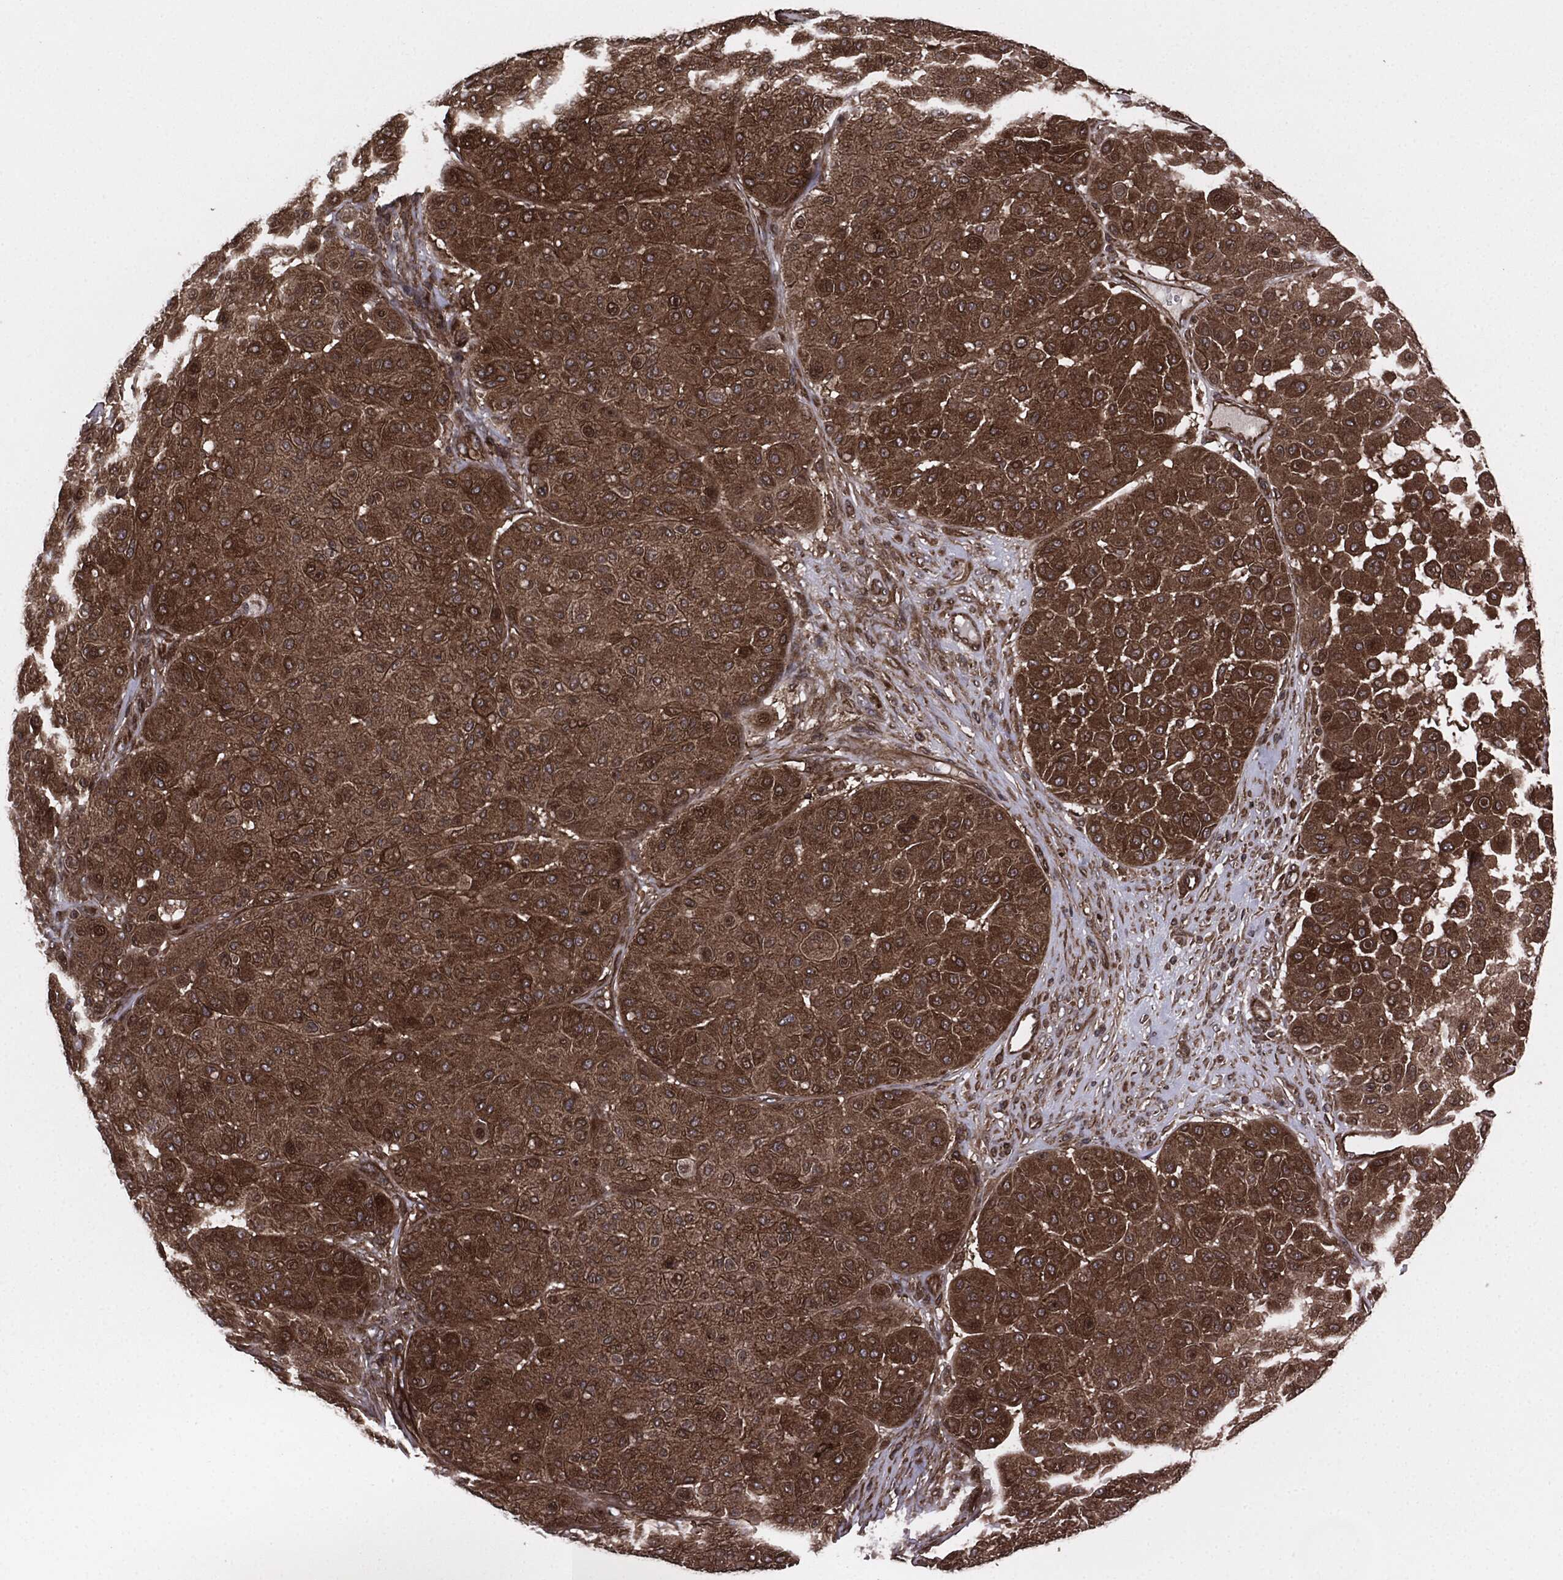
{"staining": {"intensity": "moderate", "quantity": ">75%", "location": "cytoplasmic/membranous"}, "tissue": "melanoma", "cell_type": "Tumor cells", "image_type": "cancer", "snomed": [{"axis": "morphology", "description": "Malignant melanoma, Metastatic site"}, {"axis": "topography", "description": "Smooth muscle"}], "caption": "Immunohistochemical staining of human malignant melanoma (metastatic site) shows moderate cytoplasmic/membranous protein expression in about >75% of tumor cells.", "gene": "RAP1GDS1", "patient": {"sex": "male", "age": 41}}